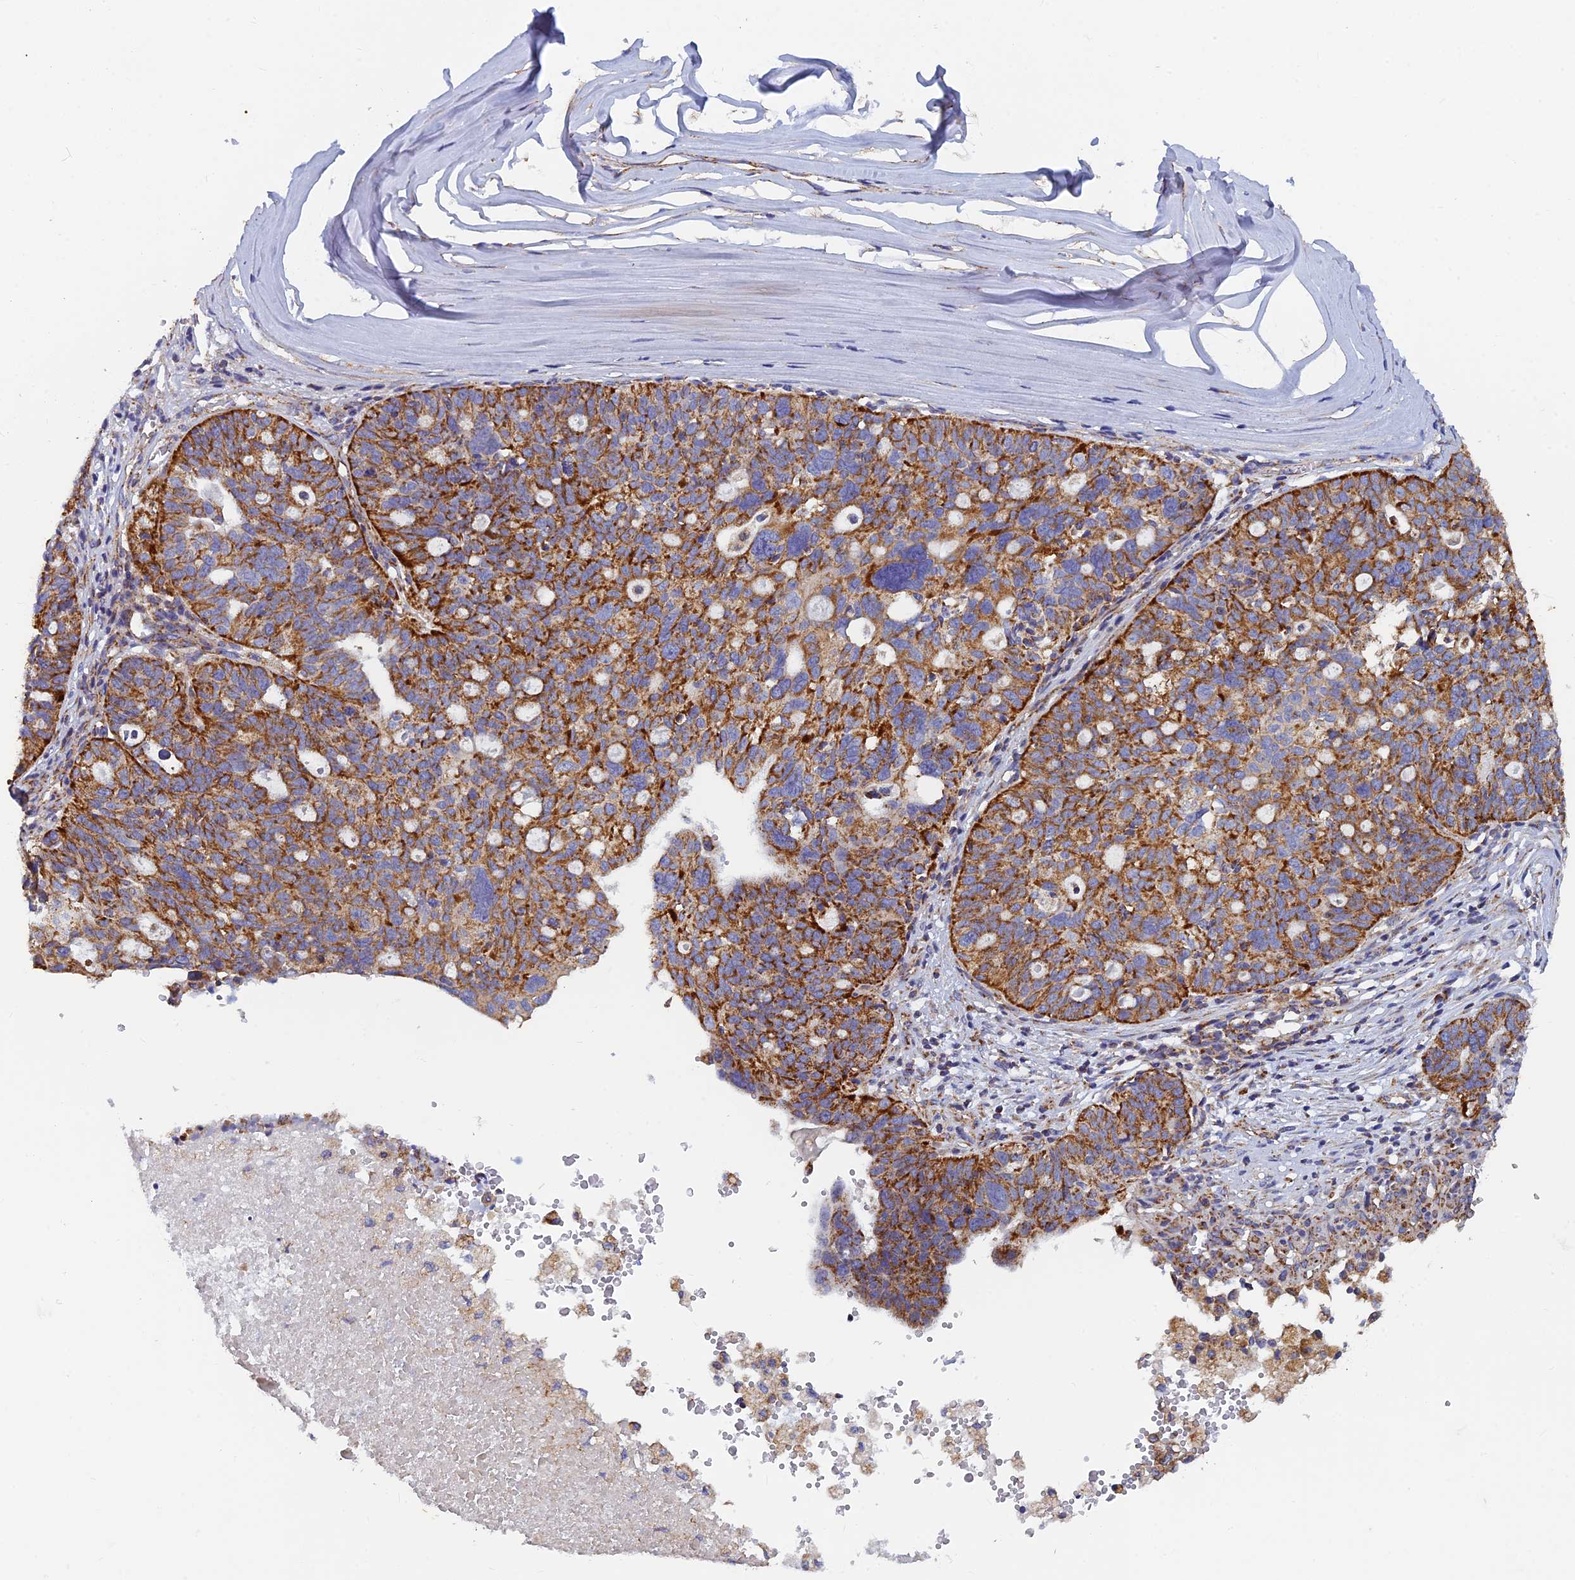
{"staining": {"intensity": "strong", "quantity": ">75%", "location": "cytoplasmic/membranous"}, "tissue": "ovarian cancer", "cell_type": "Tumor cells", "image_type": "cancer", "snomed": [{"axis": "morphology", "description": "Cystadenocarcinoma, serous, NOS"}, {"axis": "topography", "description": "Ovary"}], "caption": "About >75% of tumor cells in ovarian serous cystadenocarcinoma show strong cytoplasmic/membranous protein positivity as visualized by brown immunohistochemical staining.", "gene": "MRPS9", "patient": {"sex": "female", "age": 59}}